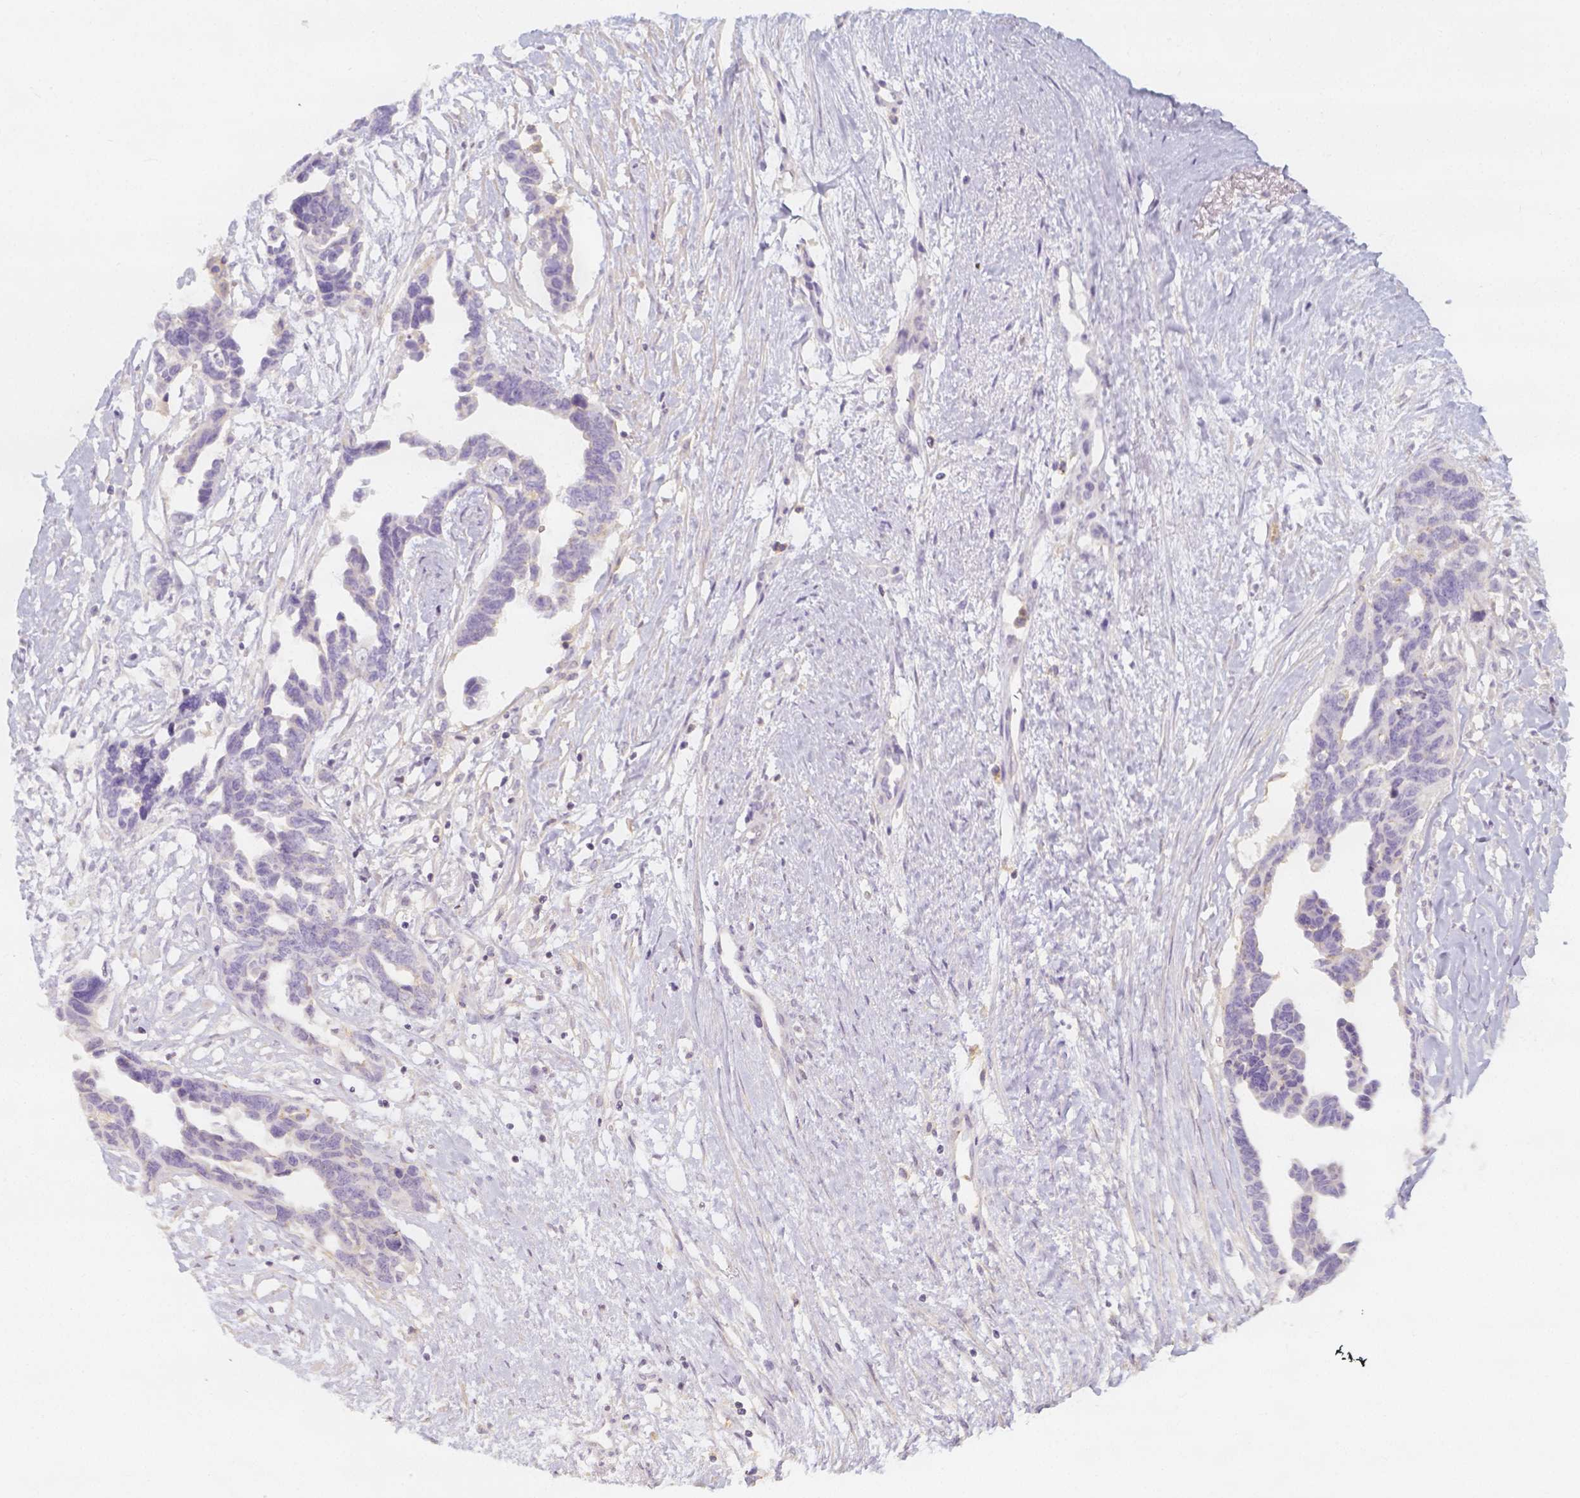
{"staining": {"intensity": "negative", "quantity": "none", "location": "none"}, "tissue": "ovarian cancer", "cell_type": "Tumor cells", "image_type": "cancer", "snomed": [{"axis": "morphology", "description": "Cystadenocarcinoma, serous, NOS"}, {"axis": "topography", "description": "Ovary"}], "caption": "Immunohistochemical staining of human ovarian cancer exhibits no significant expression in tumor cells. (DAB (3,3'-diaminobenzidine) immunohistochemistry with hematoxylin counter stain).", "gene": "PTPRJ", "patient": {"sex": "female", "age": 69}}